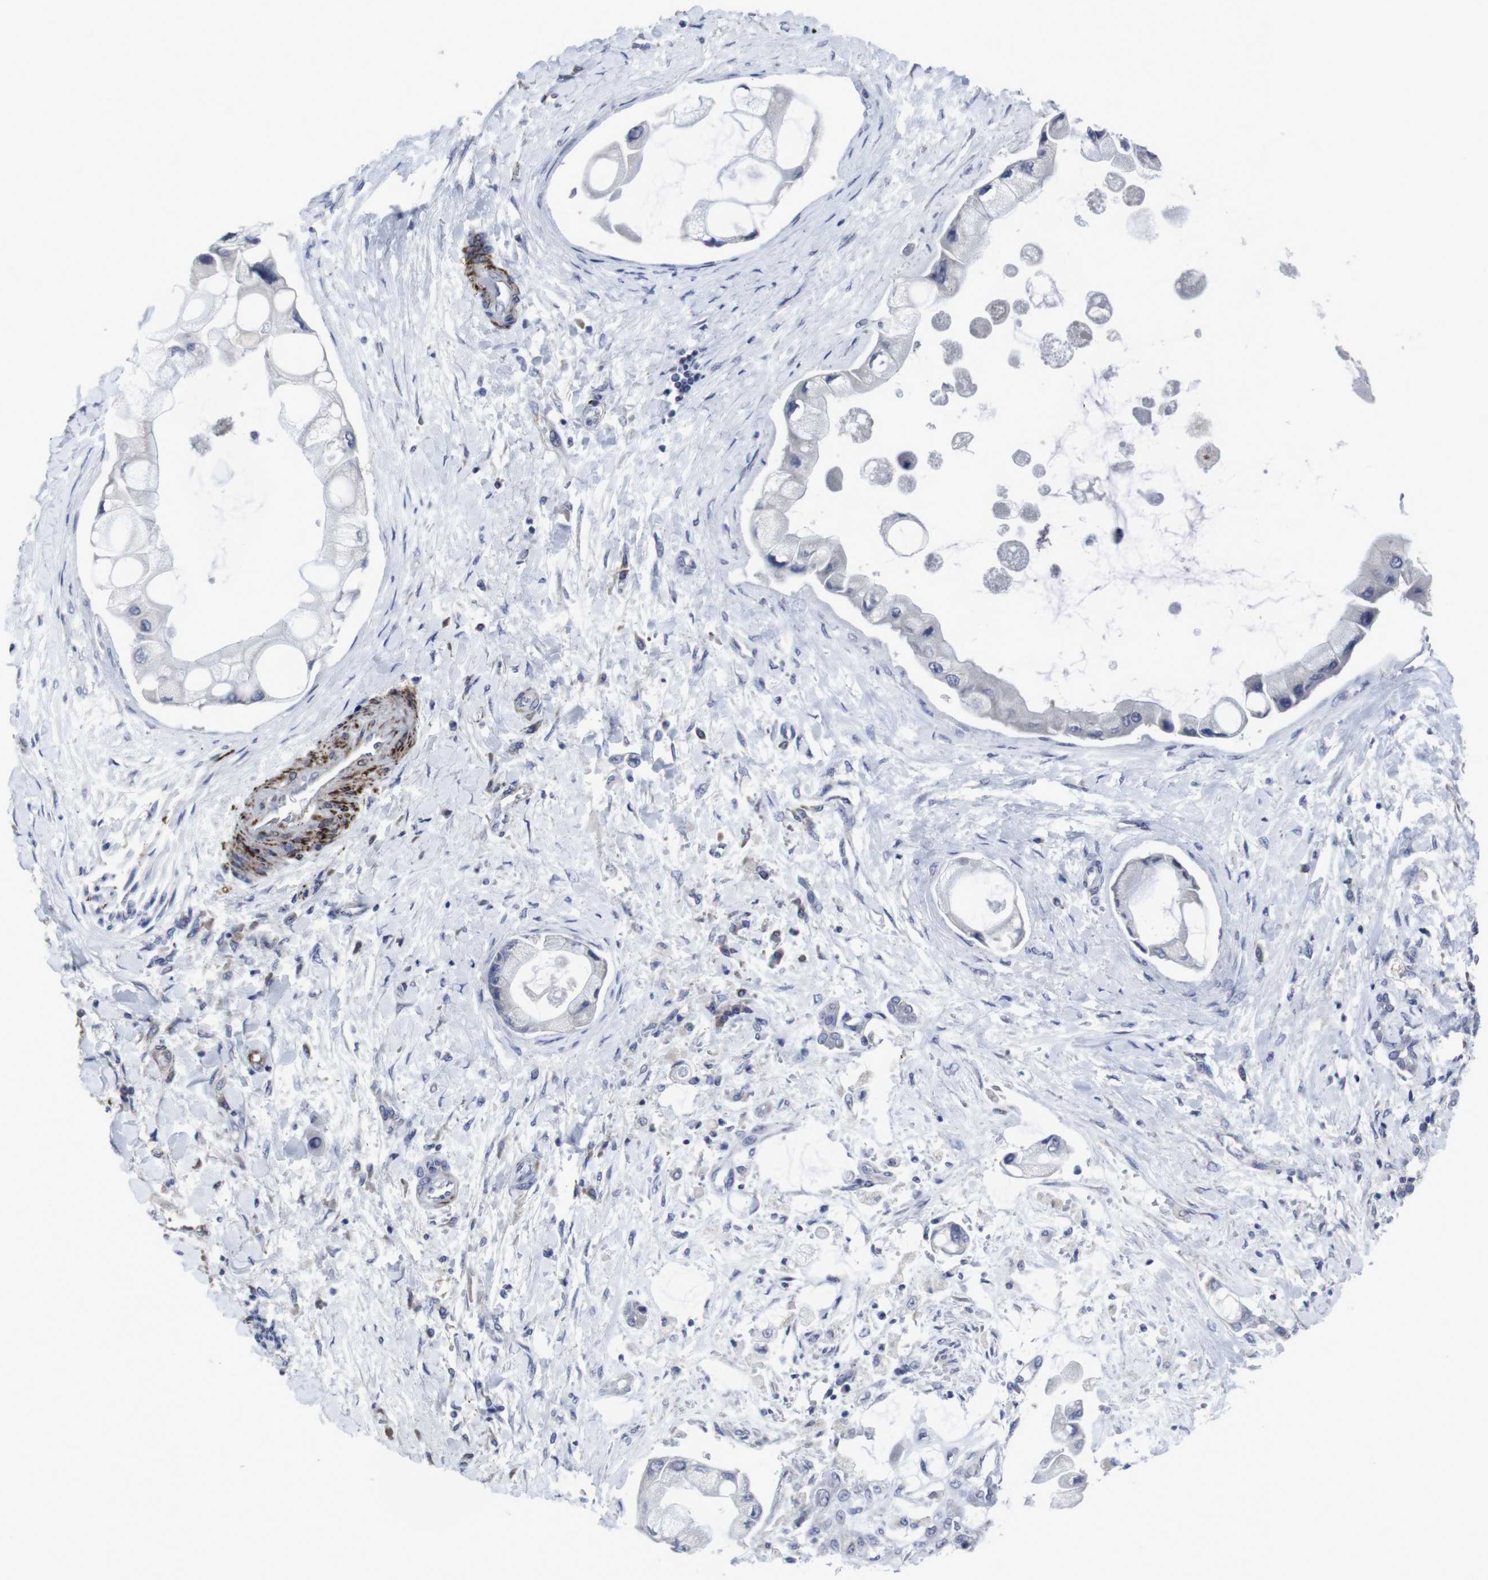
{"staining": {"intensity": "negative", "quantity": "none", "location": "none"}, "tissue": "liver cancer", "cell_type": "Tumor cells", "image_type": "cancer", "snomed": [{"axis": "morphology", "description": "Cholangiocarcinoma"}, {"axis": "topography", "description": "Liver"}], "caption": "The micrograph reveals no staining of tumor cells in liver cholangiocarcinoma.", "gene": "SNCG", "patient": {"sex": "male", "age": 50}}